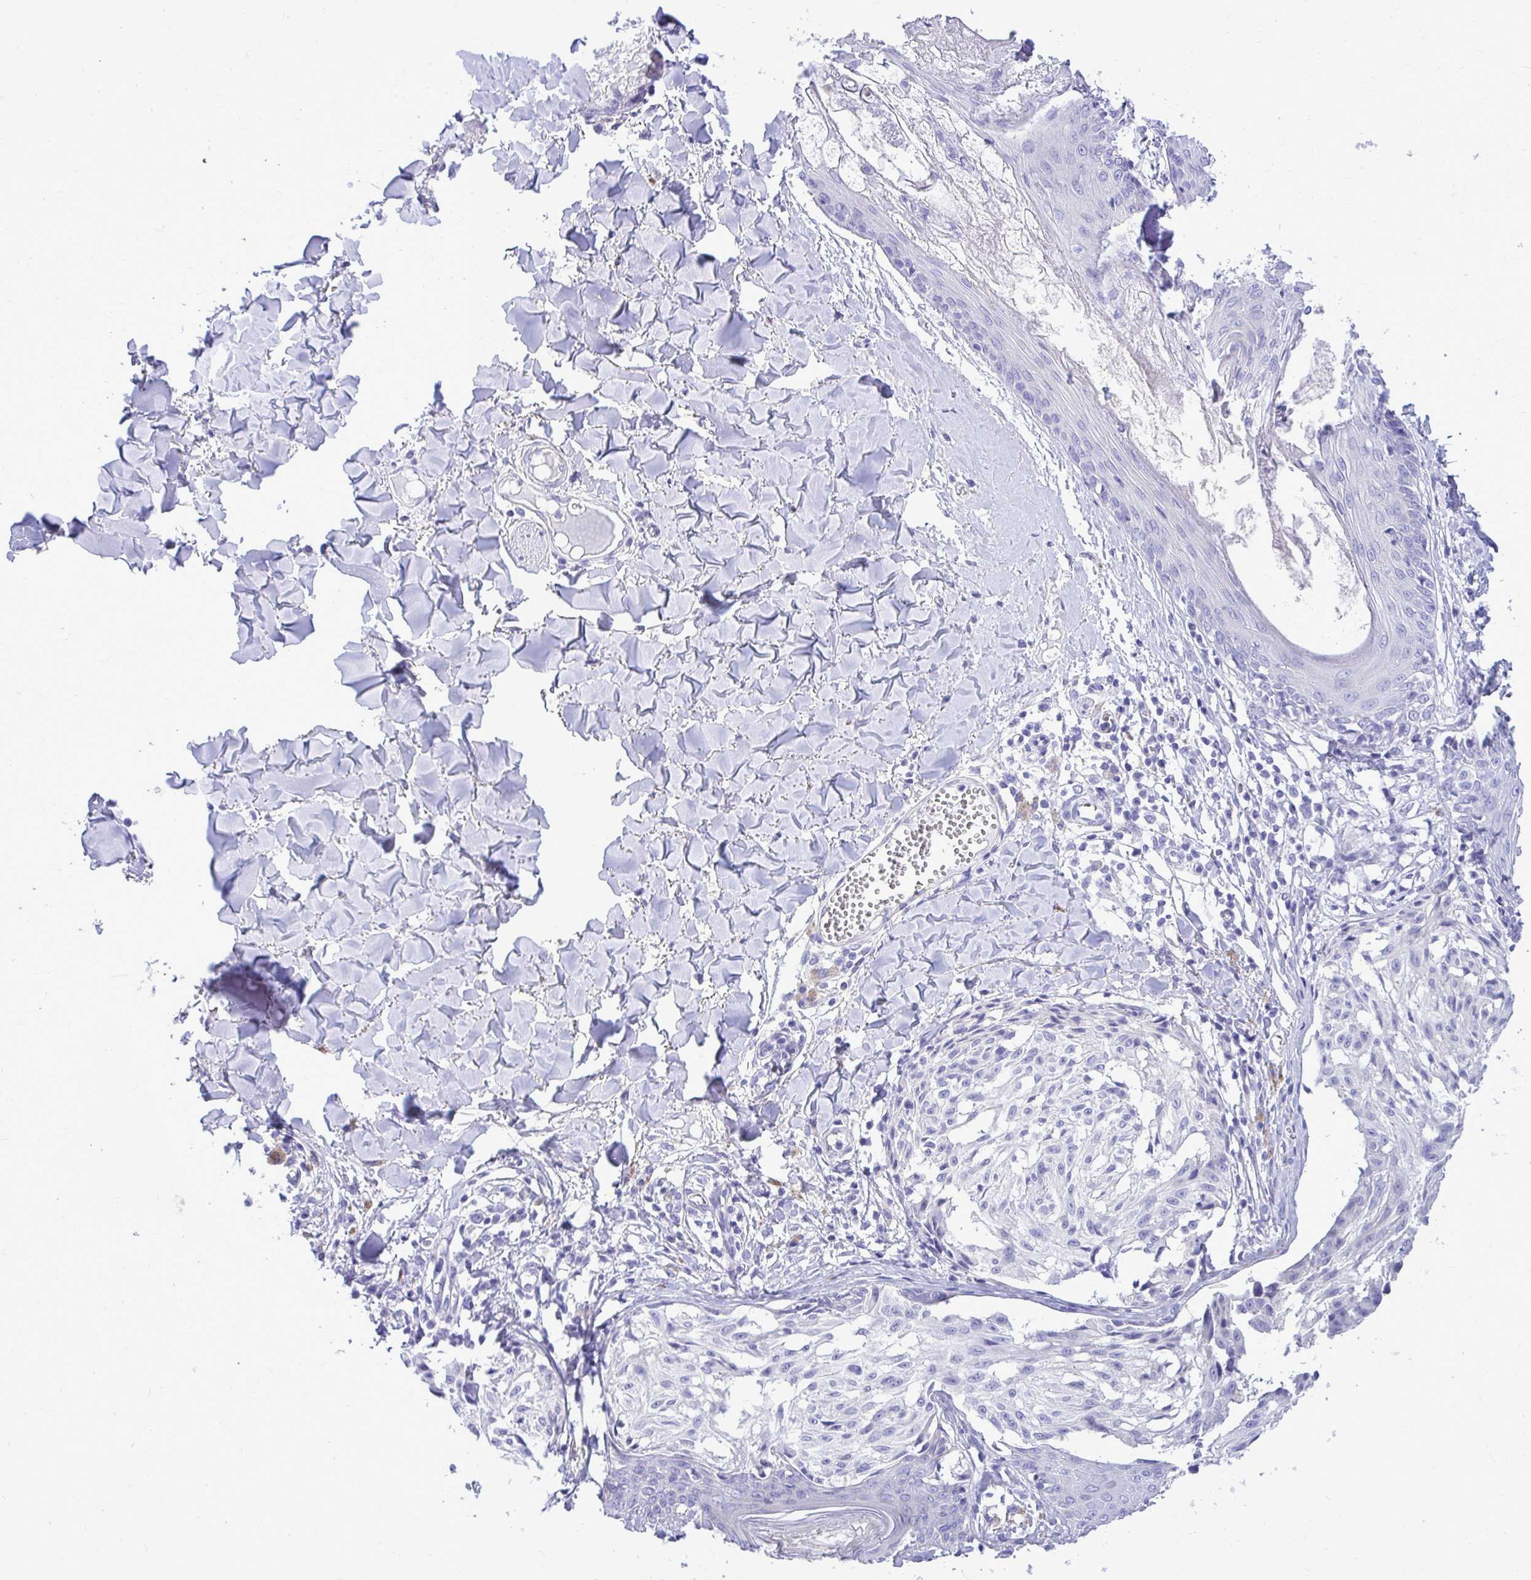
{"staining": {"intensity": "negative", "quantity": "none", "location": "none"}, "tissue": "melanoma", "cell_type": "Tumor cells", "image_type": "cancer", "snomed": [{"axis": "morphology", "description": "Malignant melanoma, NOS"}, {"axis": "topography", "description": "Skin"}], "caption": "The IHC image has no significant expression in tumor cells of melanoma tissue.", "gene": "ABCG2", "patient": {"sex": "female", "age": 43}}